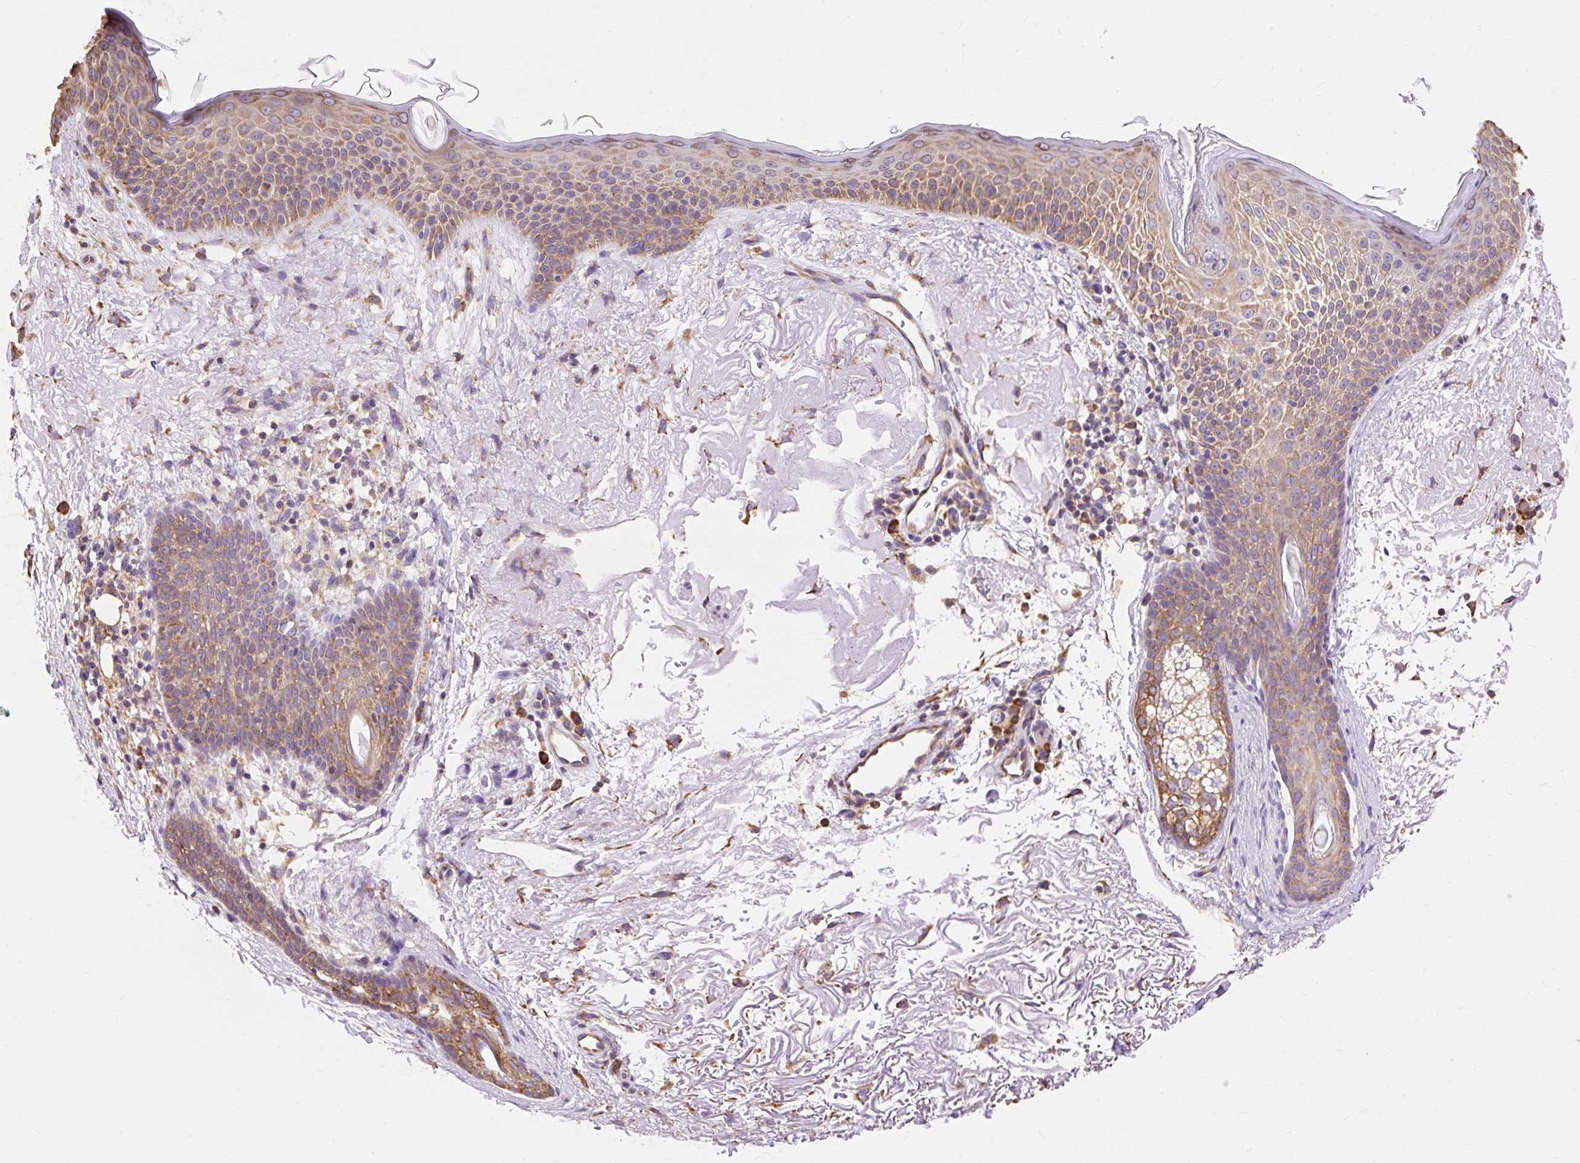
{"staining": {"intensity": "weak", "quantity": ">75%", "location": "cytoplasmic/membranous"}, "tissue": "skin cancer", "cell_type": "Tumor cells", "image_type": "cancer", "snomed": [{"axis": "morphology", "description": "Basal cell carcinoma"}, {"axis": "topography", "description": "Skin"}], "caption": "Immunohistochemistry of human skin cancer exhibits low levels of weak cytoplasmic/membranous staining in about >75% of tumor cells.", "gene": "RPS17", "patient": {"sex": "female", "age": 77}}